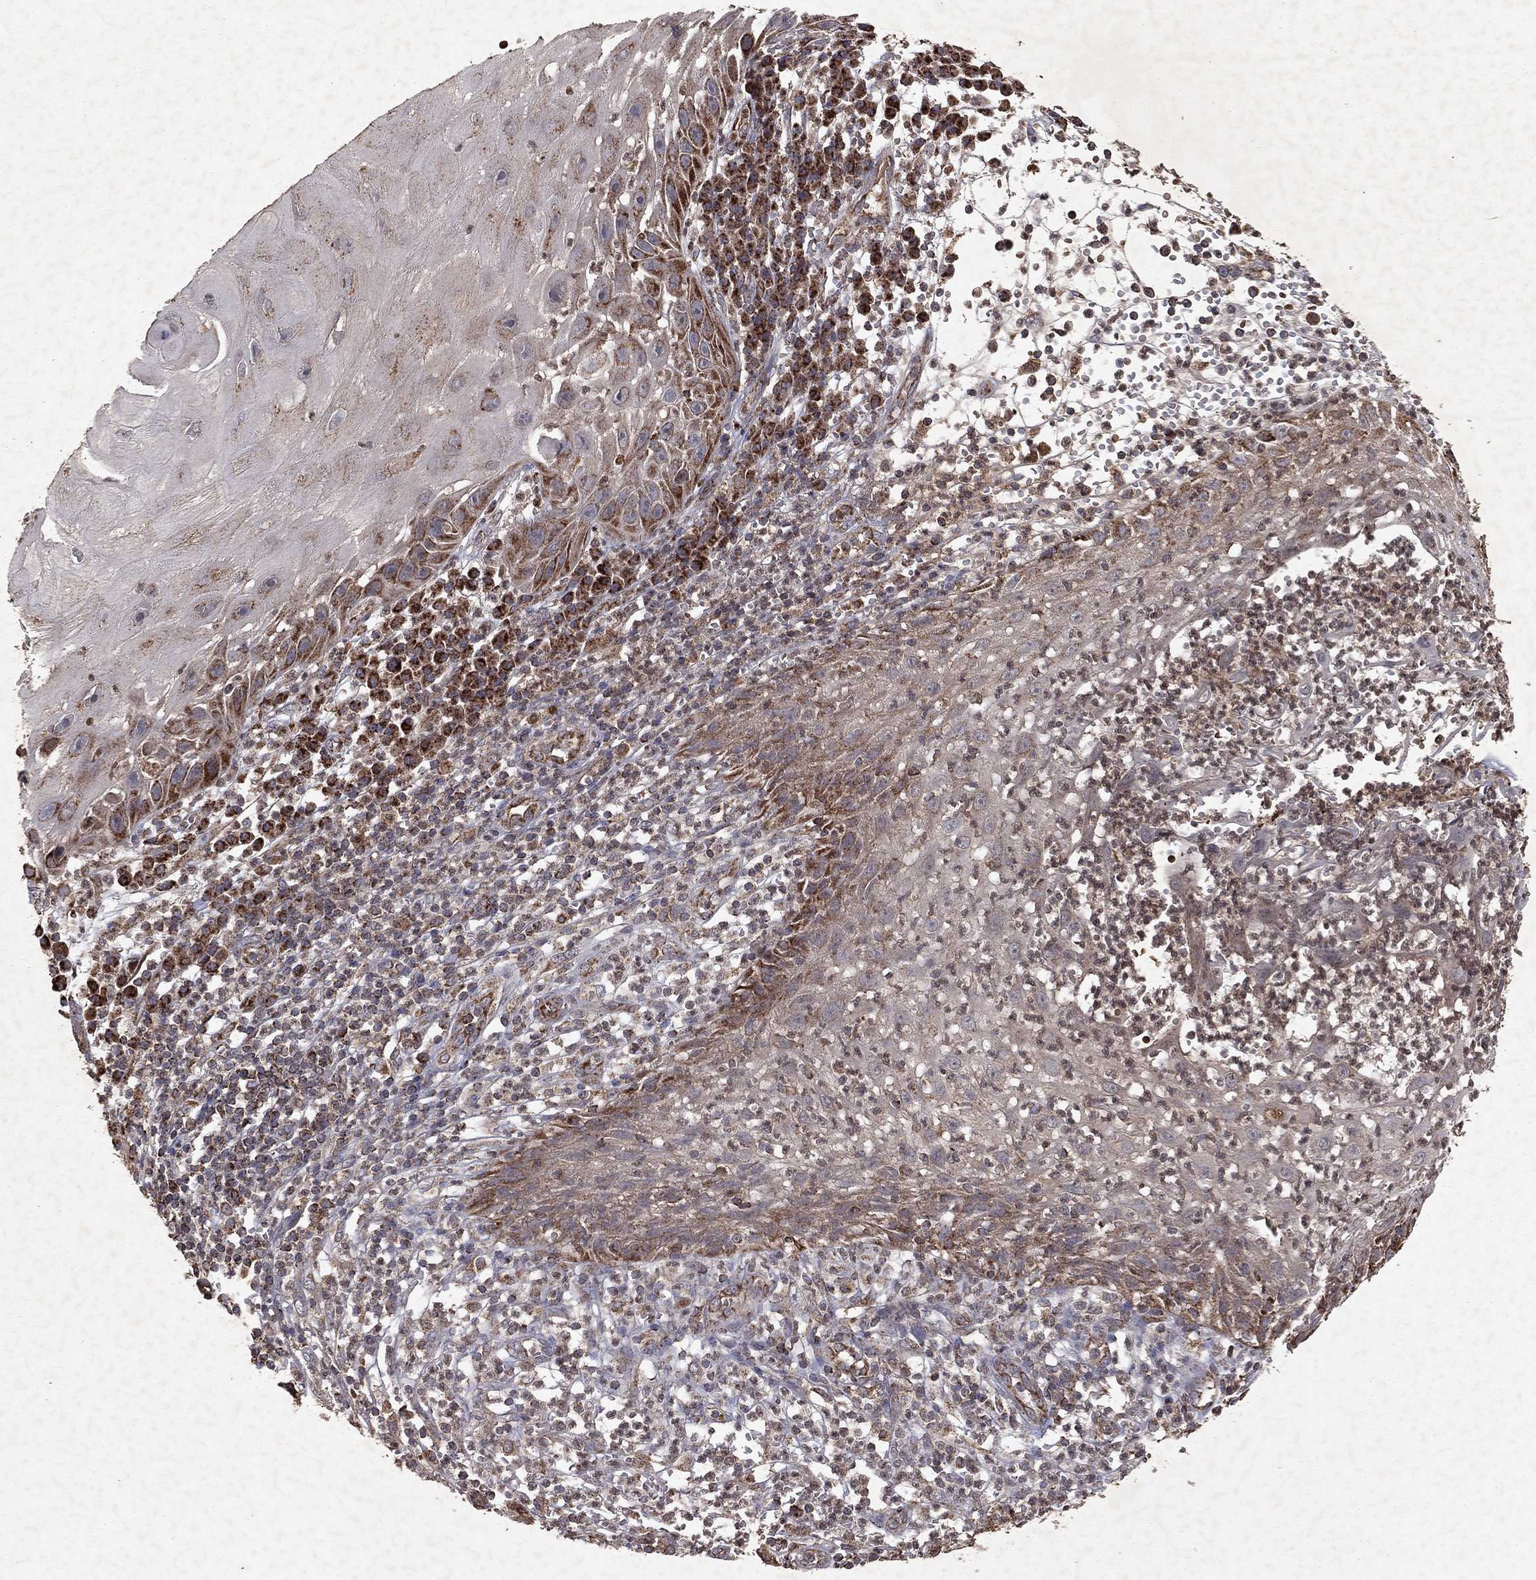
{"staining": {"intensity": "moderate", "quantity": "<25%", "location": "cytoplasmic/membranous"}, "tissue": "skin cancer", "cell_type": "Tumor cells", "image_type": "cancer", "snomed": [{"axis": "morphology", "description": "Normal tissue, NOS"}, {"axis": "morphology", "description": "Squamous cell carcinoma, NOS"}, {"axis": "topography", "description": "Skin"}], "caption": "The immunohistochemical stain highlights moderate cytoplasmic/membranous staining in tumor cells of skin cancer tissue. The staining is performed using DAB brown chromogen to label protein expression. The nuclei are counter-stained blue using hematoxylin.", "gene": "PYROXD2", "patient": {"sex": "male", "age": 79}}